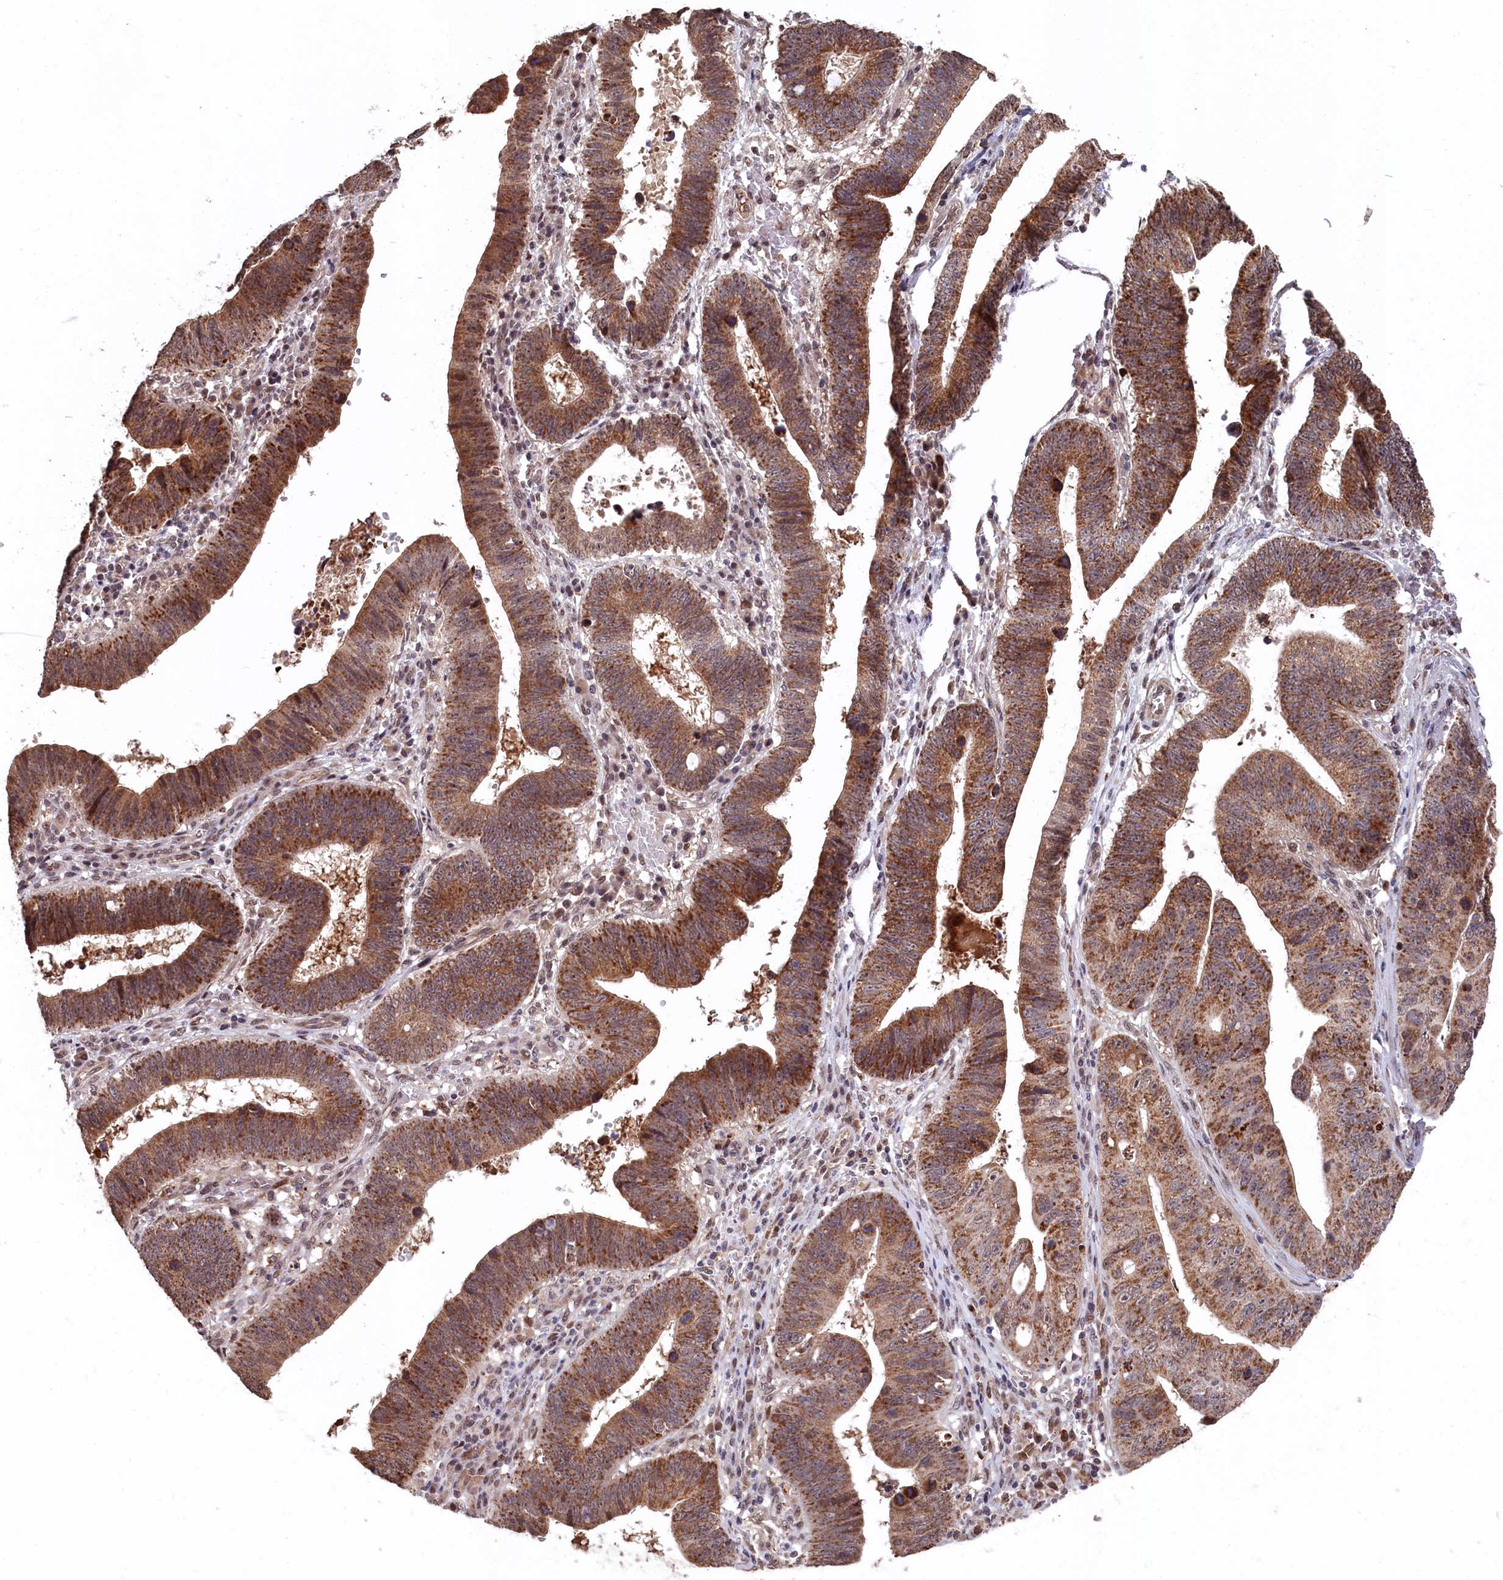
{"staining": {"intensity": "moderate", "quantity": ">75%", "location": "cytoplasmic/membranous"}, "tissue": "stomach cancer", "cell_type": "Tumor cells", "image_type": "cancer", "snomed": [{"axis": "morphology", "description": "Adenocarcinoma, NOS"}, {"axis": "topography", "description": "Stomach"}], "caption": "Protein positivity by immunohistochemistry displays moderate cytoplasmic/membranous positivity in about >75% of tumor cells in stomach cancer (adenocarcinoma). Ihc stains the protein of interest in brown and the nuclei are stained blue.", "gene": "CLPX", "patient": {"sex": "male", "age": 59}}